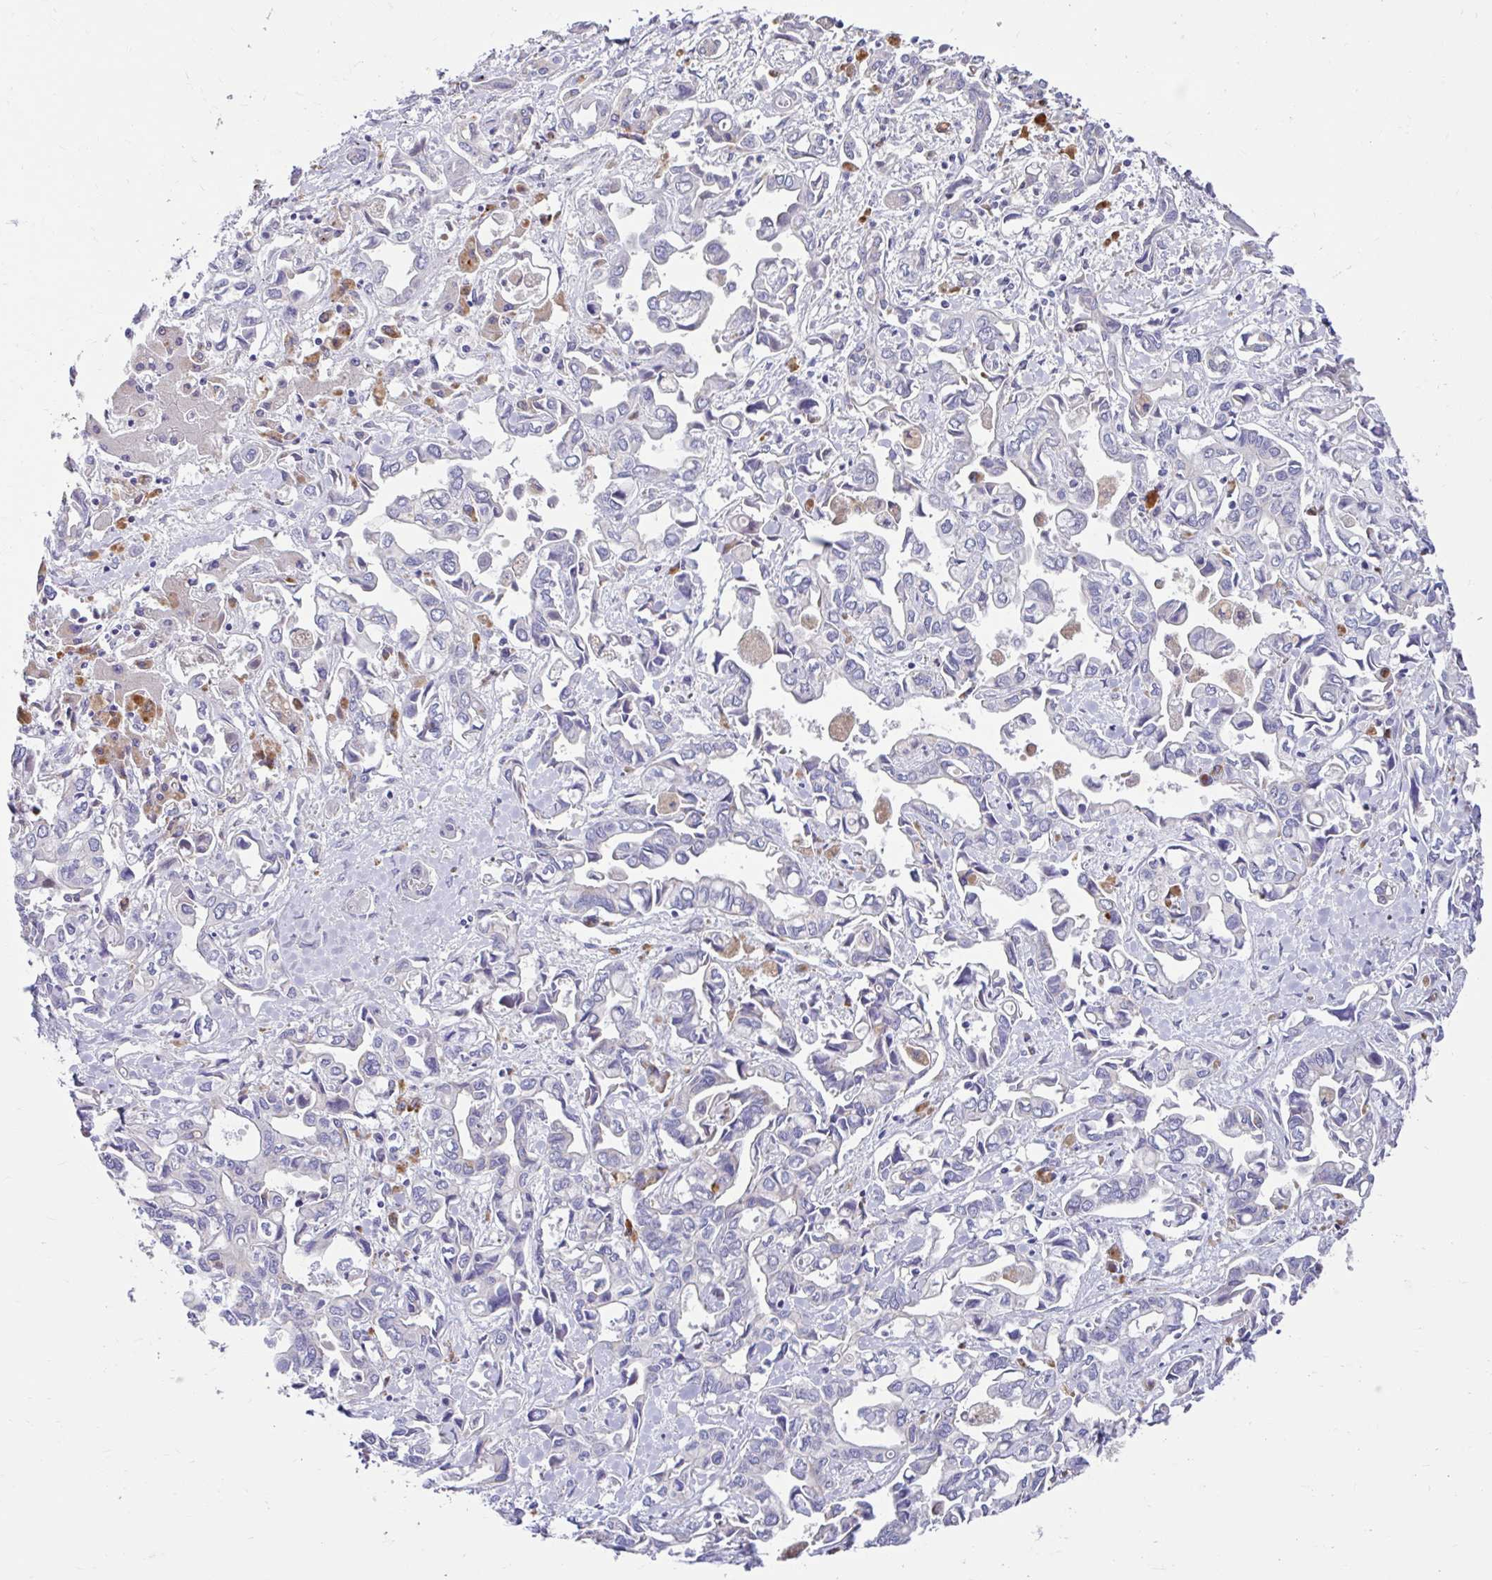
{"staining": {"intensity": "negative", "quantity": "none", "location": "none"}, "tissue": "liver cancer", "cell_type": "Tumor cells", "image_type": "cancer", "snomed": [{"axis": "morphology", "description": "Cholangiocarcinoma"}, {"axis": "topography", "description": "Liver"}], "caption": "Tumor cells show no significant protein expression in liver cancer.", "gene": "ZNF33A", "patient": {"sex": "female", "age": 64}}